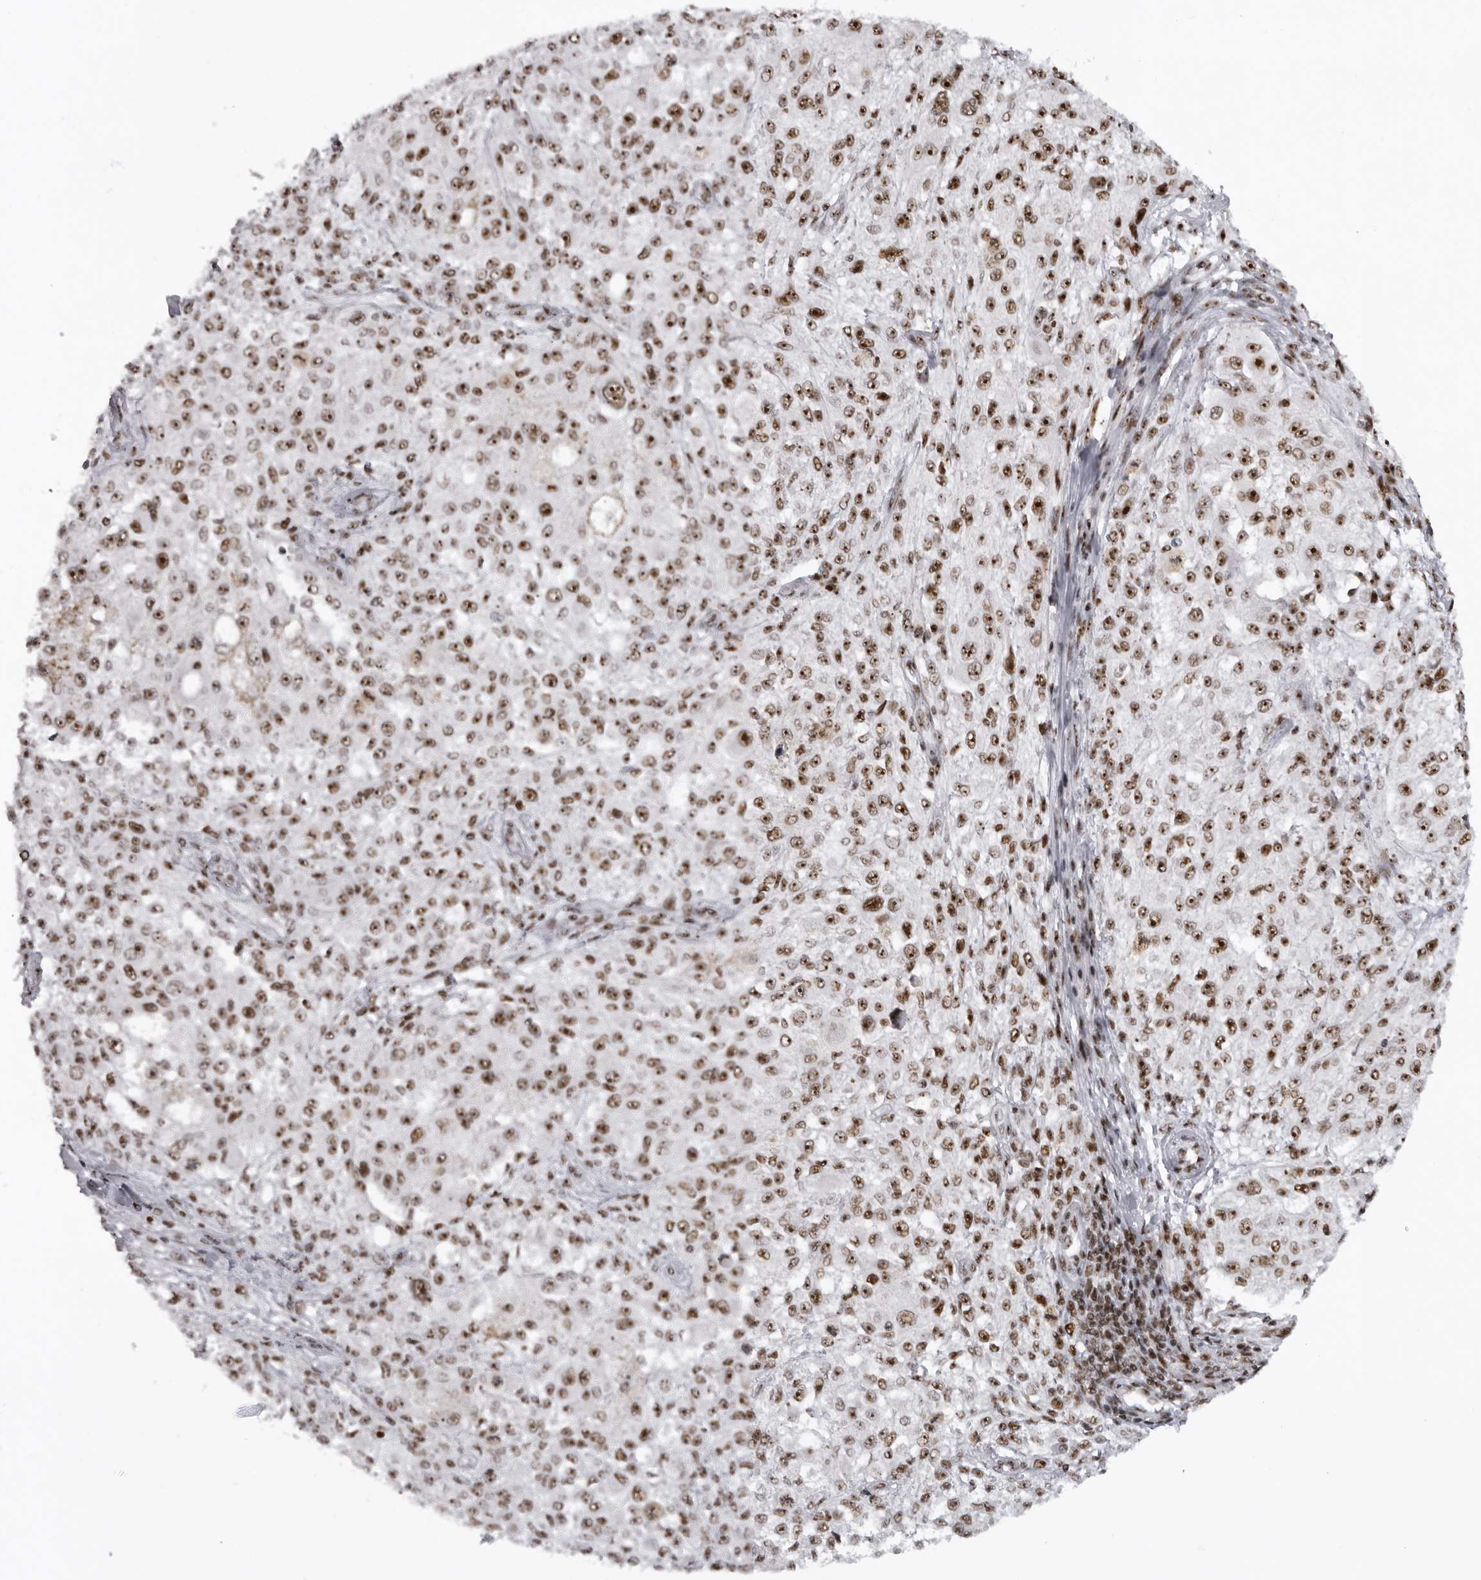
{"staining": {"intensity": "strong", "quantity": ">75%", "location": "nuclear"}, "tissue": "melanoma", "cell_type": "Tumor cells", "image_type": "cancer", "snomed": [{"axis": "morphology", "description": "Necrosis, NOS"}, {"axis": "morphology", "description": "Malignant melanoma, NOS"}, {"axis": "topography", "description": "Skin"}], "caption": "Immunohistochemistry image of neoplastic tissue: melanoma stained using immunohistochemistry (IHC) exhibits high levels of strong protein expression localized specifically in the nuclear of tumor cells, appearing as a nuclear brown color.", "gene": "DHX9", "patient": {"sex": "female", "age": 87}}